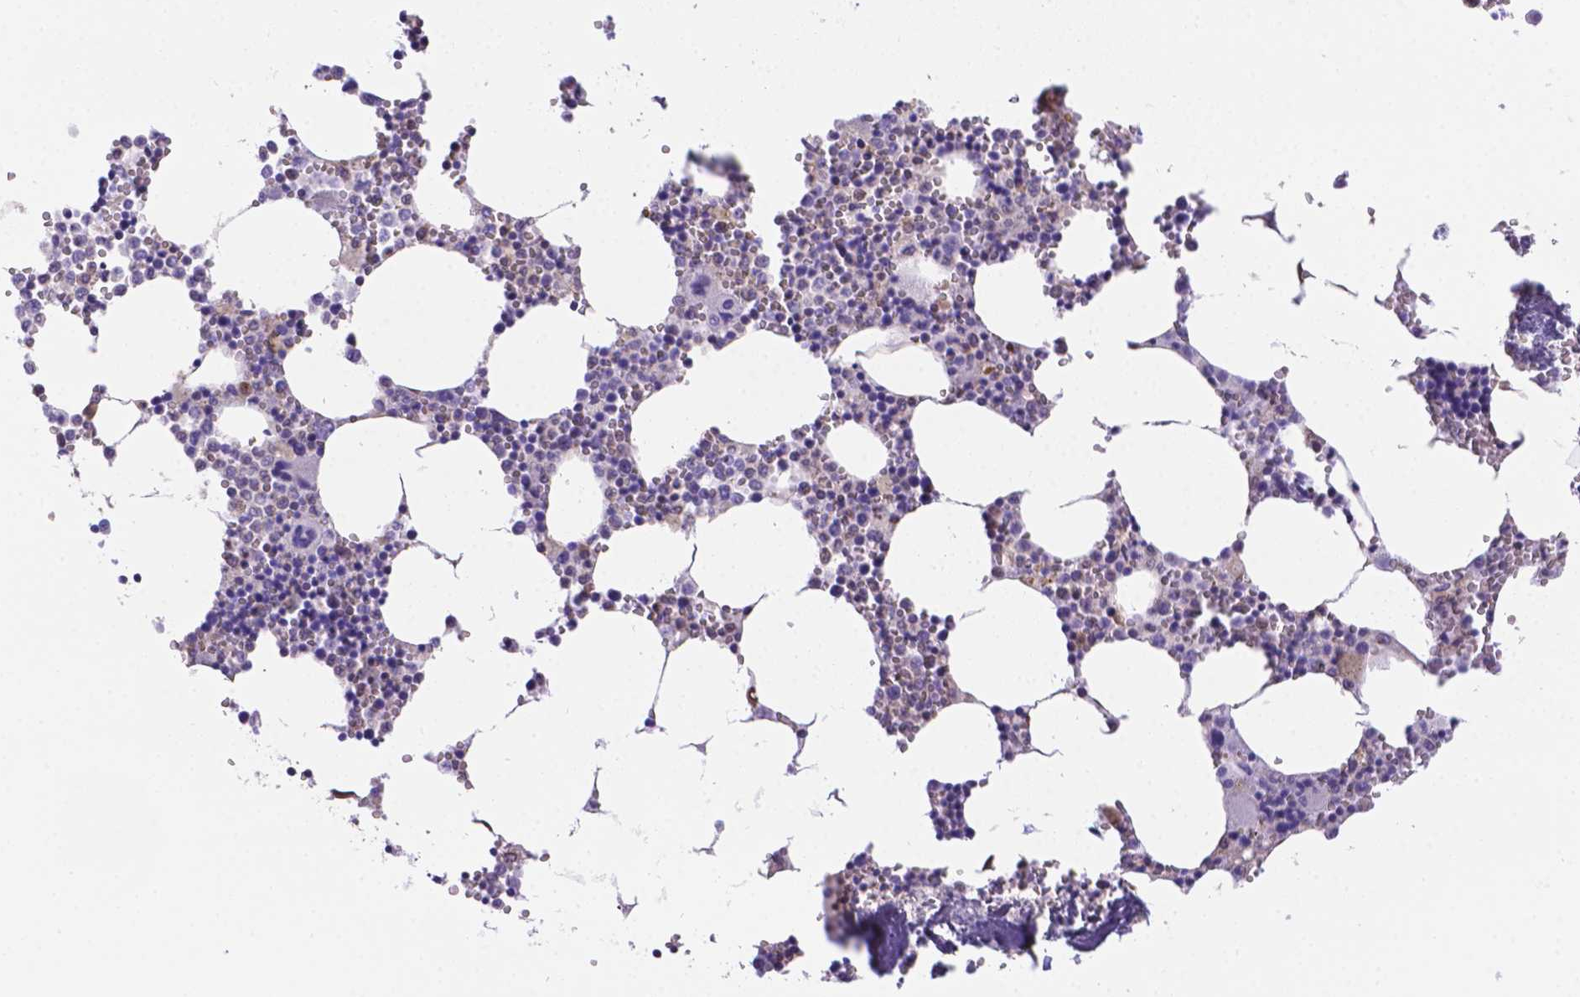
{"staining": {"intensity": "moderate", "quantity": "<25%", "location": "cytoplasmic/membranous"}, "tissue": "bone marrow", "cell_type": "Hematopoietic cells", "image_type": "normal", "snomed": [{"axis": "morphology", "description": "Normal tissue, NOS"}, {"axis": "topography", "description": "Bone marrow"}], "caption": "The histopathology image exhibits staining of normal bone marrow, revealing moderate cytoplasmic/membranous protein expression (brown color) within hematopoietic cells.", "gene": "YAP1", "patient": {"sex": "male", "age": 54}}